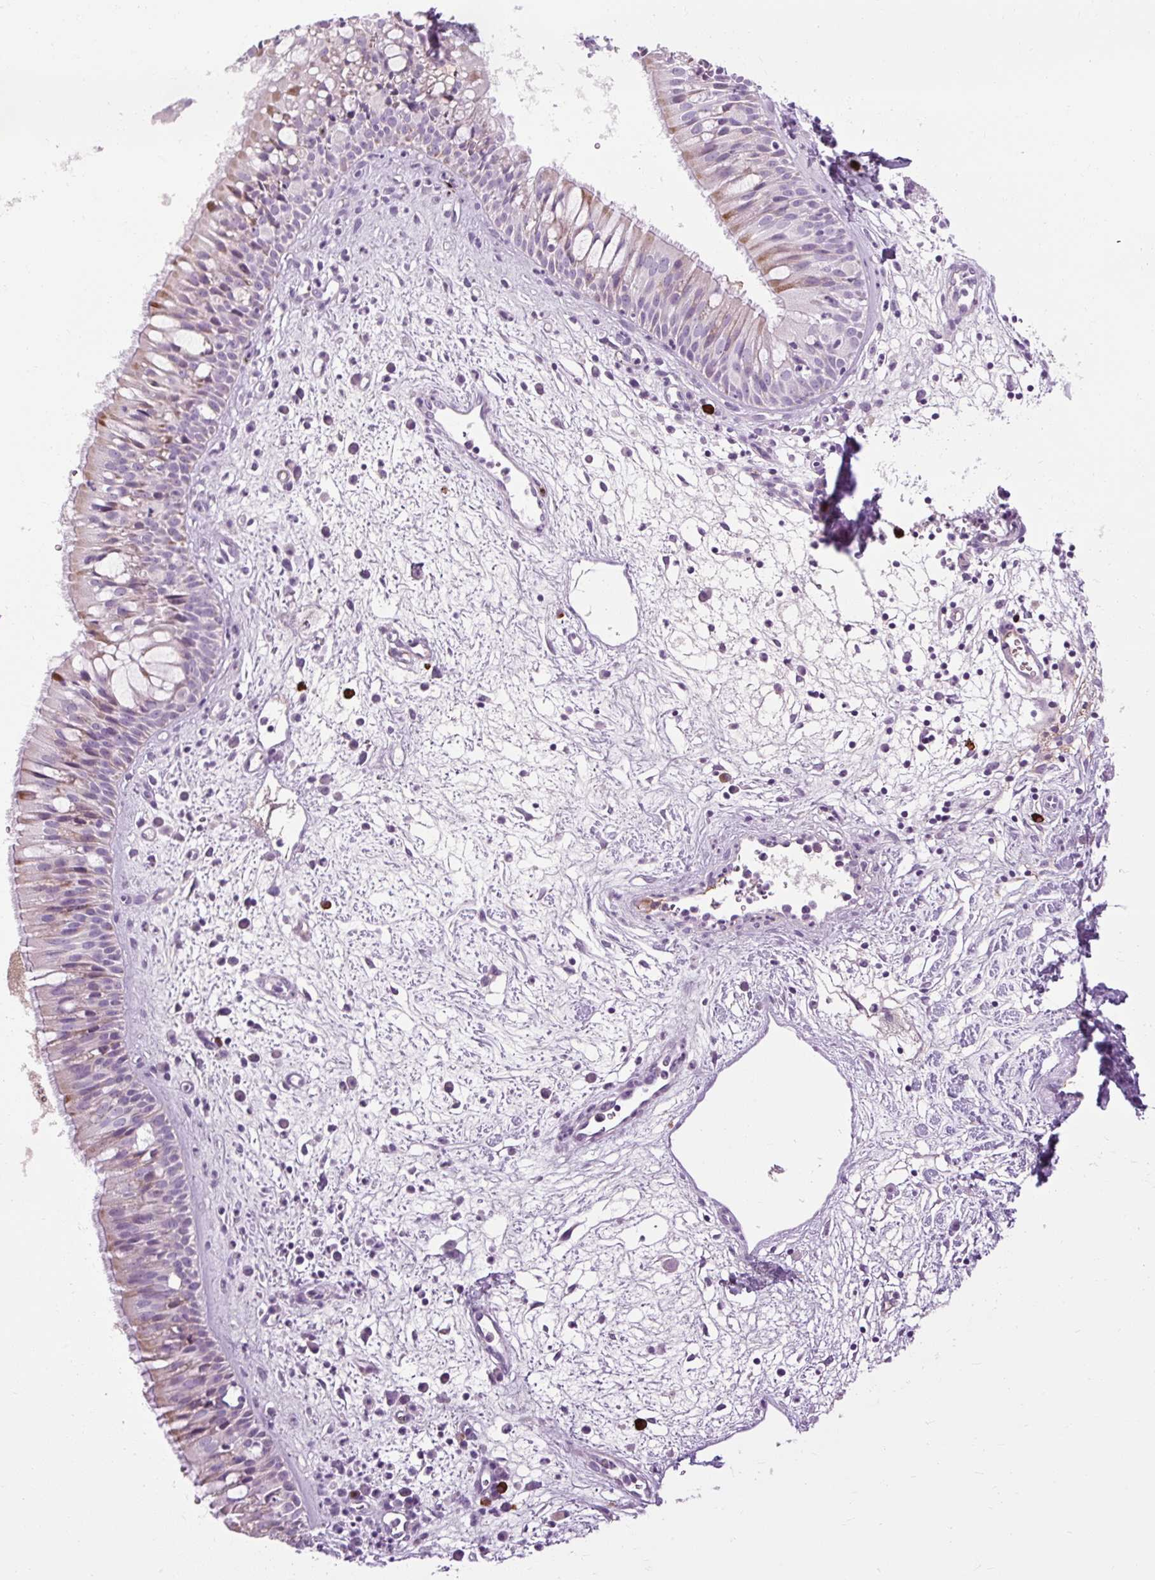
{"staining": {"intensity": "weak", "quantity": "<25%", "location": "cytoplasmic/membranous"}, "tissue": "nasopharynx", "cell_type": "Respiratory epithelial cells", "image_type": "normal", "snomed": [{"axis": "morphology", "description": "Normal tissue, NOS"}, {"axis": "topography", "description": "Nasopharynx"}], "caption": "Immunohistochemistry image of unremarkable nasopharynx: nasopharynx stained with DAB (3,3'-diaminobenzidine) exhibits no significant protein staining in respiratory epithelial cells.", "gene": "ARRDC2", "patient": {"sex": "male", "age": 65}}